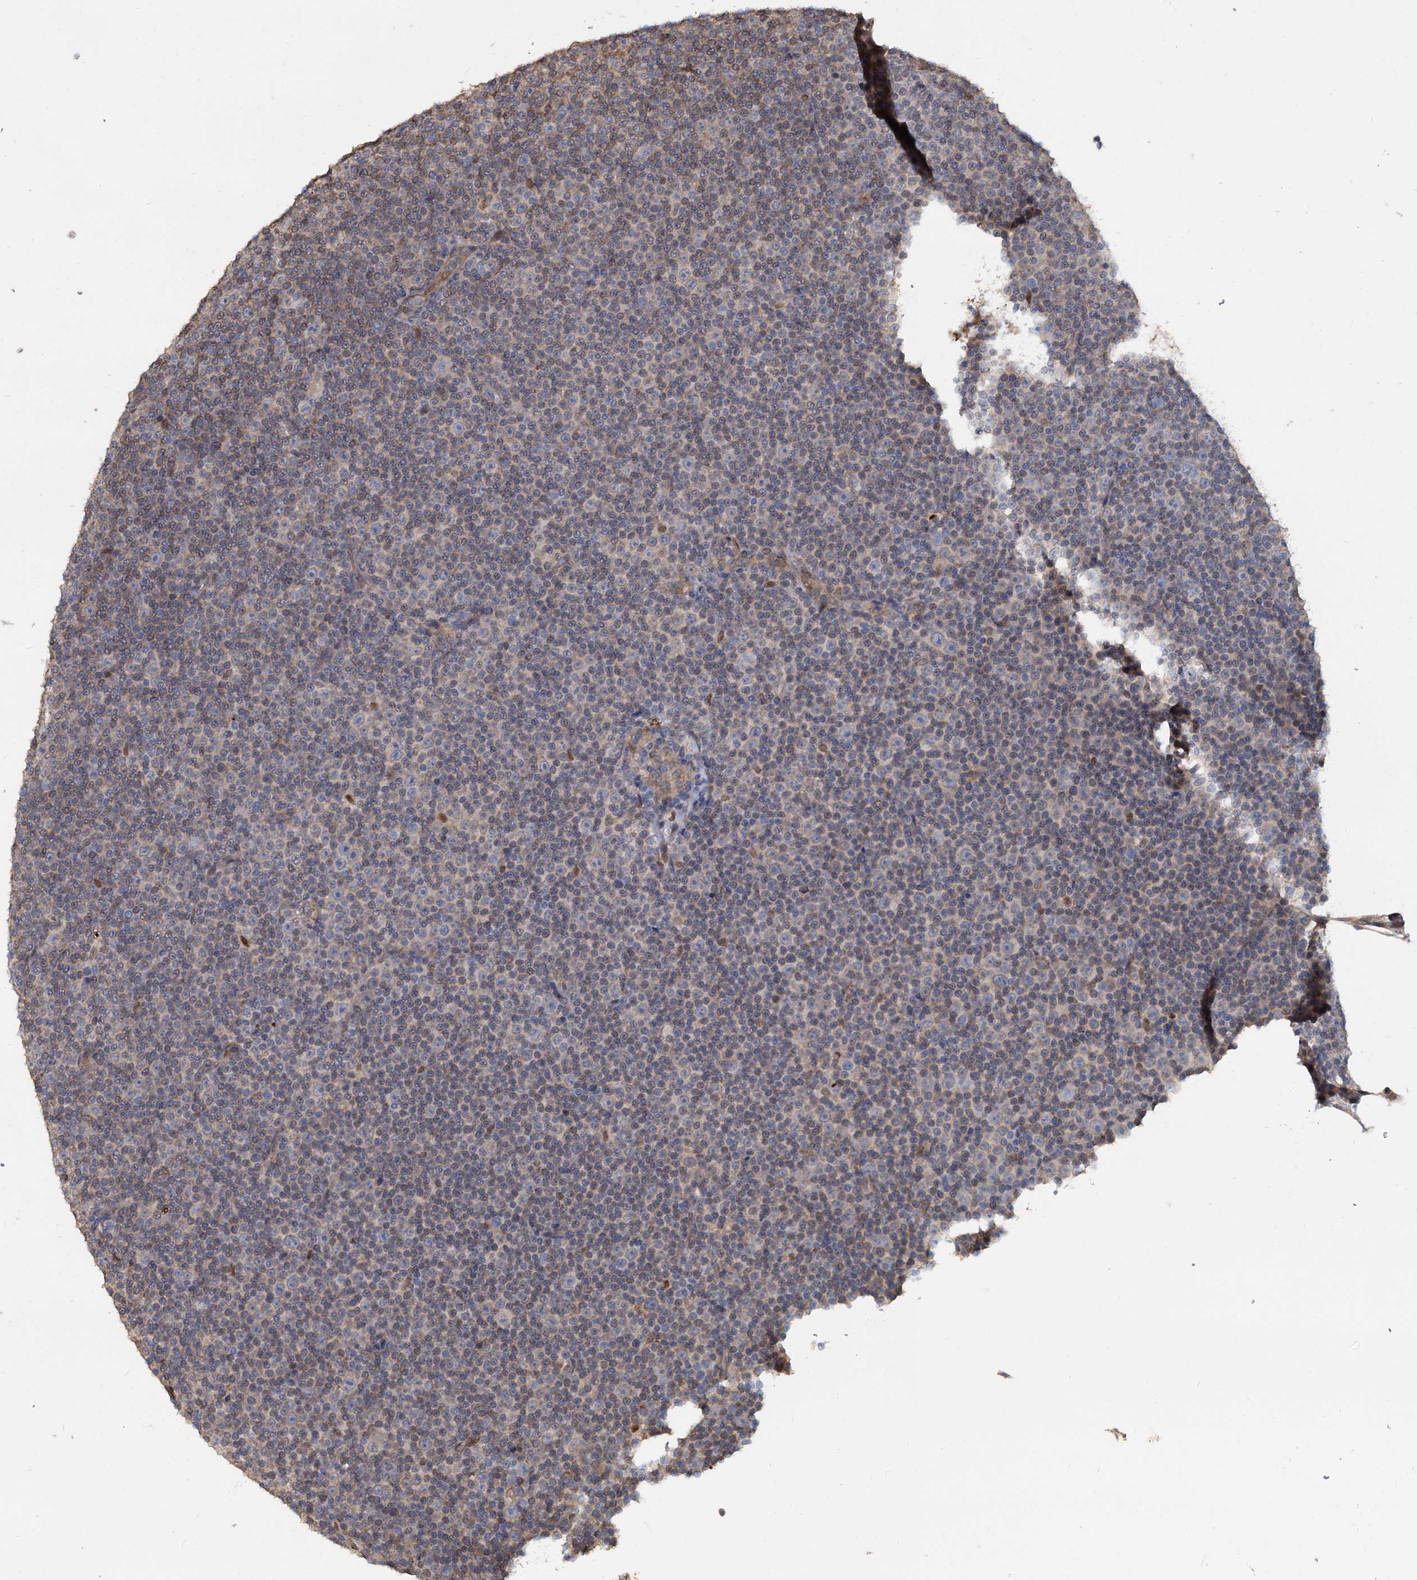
{"staining": {"intensity": "weak", "quantity": "25%-75%", "location": "cytoplasmic/membranous"}, "tissue": "lymphoma", "cell_type": "Tumor cells", "image_type": "cancer", "snomed": [{"axis": "morphology", "description": "Malignant lymphoma, non-Hodgkin's type, Low grade"}, {"axis": "topography", "description": "Lymph node"}], "caption": "Tumor cells show weak cytoplasmic/membranous positivity in approximately 25%-75% of cells in lymphoma.", "gene": "LRRC51", "patient": {"sex": "female", "age": 67}}